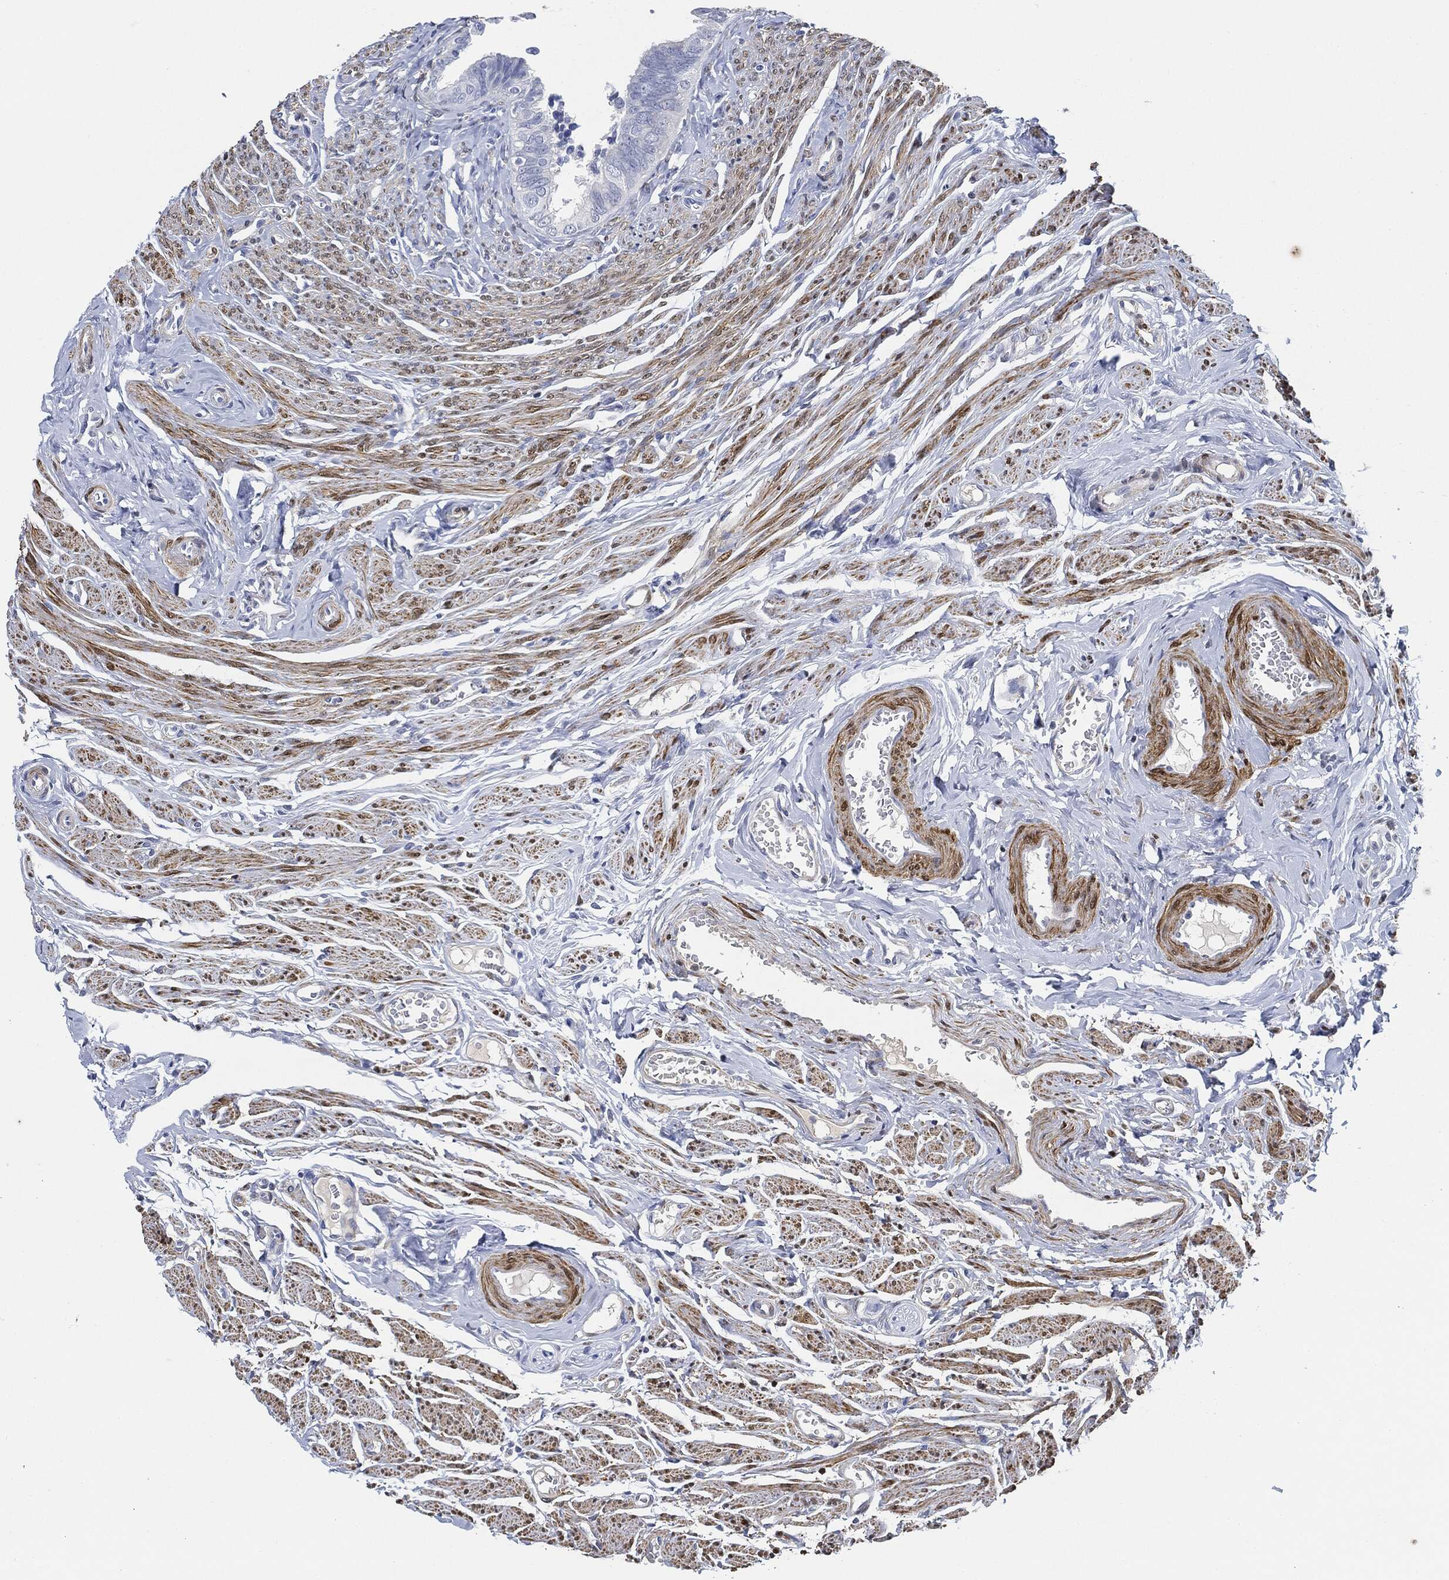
{"staining": {"intensity": "negative", "quantity": "none", "location": "none"}, "tissue": "fallopian tube", "cell_type": "Glandular cells", "image_type": "normal", "snomed": [{"axis": "morphology", "description": "Normal tissue, NOS"}, {"axis": "topography", "description": "Fallopian tube"}], "caption": "Benign fallopian tube was stained to show a protein in brown. There is no significant positivity in glandular cells.", "gene": "TAGLN", "patient": {"sex": "female", "age": 54}}